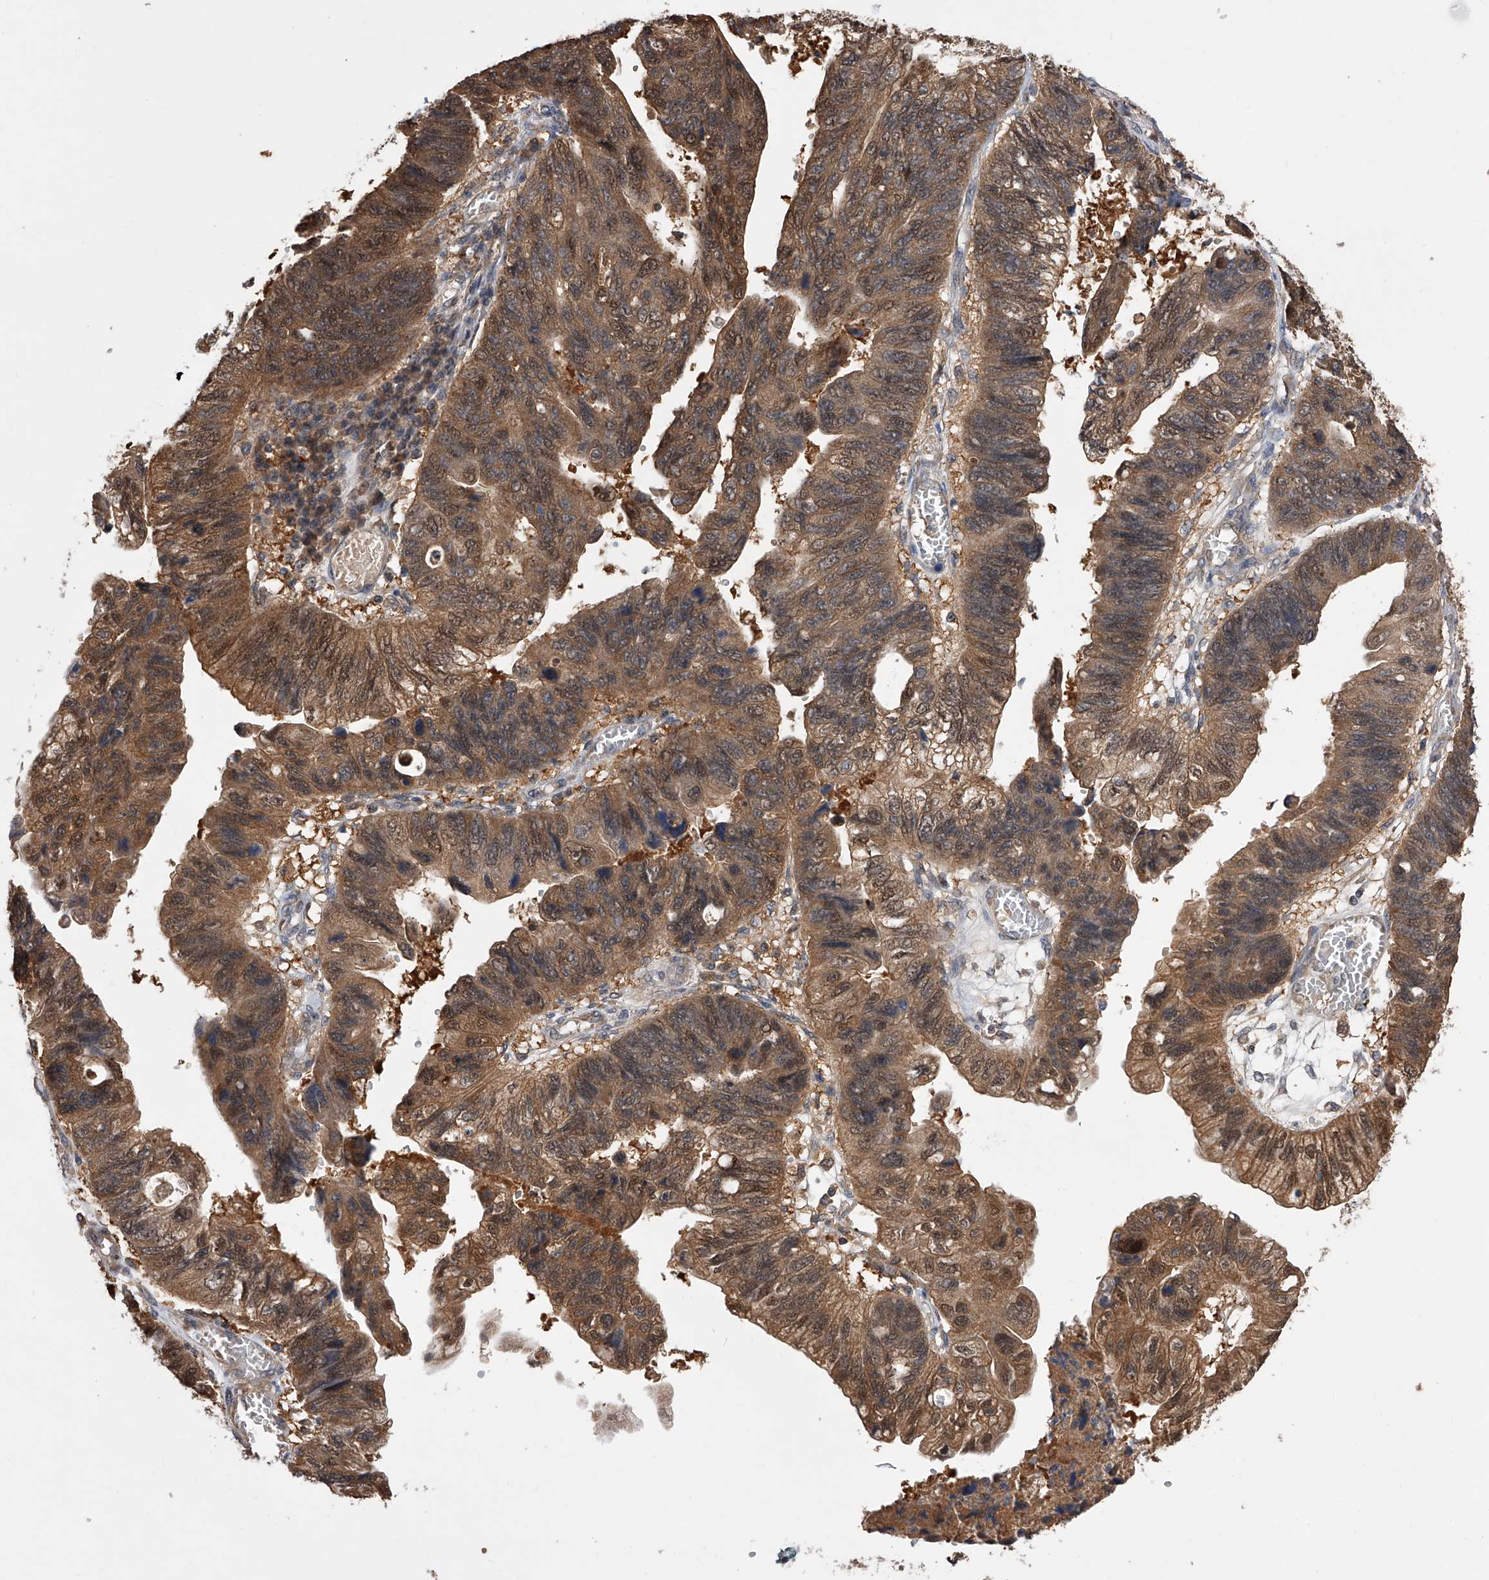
{"staining": {"intensity": "moderate", "quantity": ">75%", "location": "cytoplasmic/membranous,nuclear"}, "tissue": "stomach cancer", "cell_type": "Tumor cells", "image_type": "cancer", "snomed": [{"axis": "morphology", "description": "Adenocarcinoma, NOS"}, {"axis": "topography", "description": "Stomach"}], "caption": "The immunohistochemical stain shows moderate cytoplasmic/membranous and nuclear positivity in tumor cells of stomach cancer tissue. The staining was performed using DAB (3,3'-diaminobenzidine) to visualize the protein expression in brown, while the nuclei were stained in blue with hematoxylin (Magnification: 20x).", "gene": "GMDS", "patient": {"sex": "male", "age": 59}}